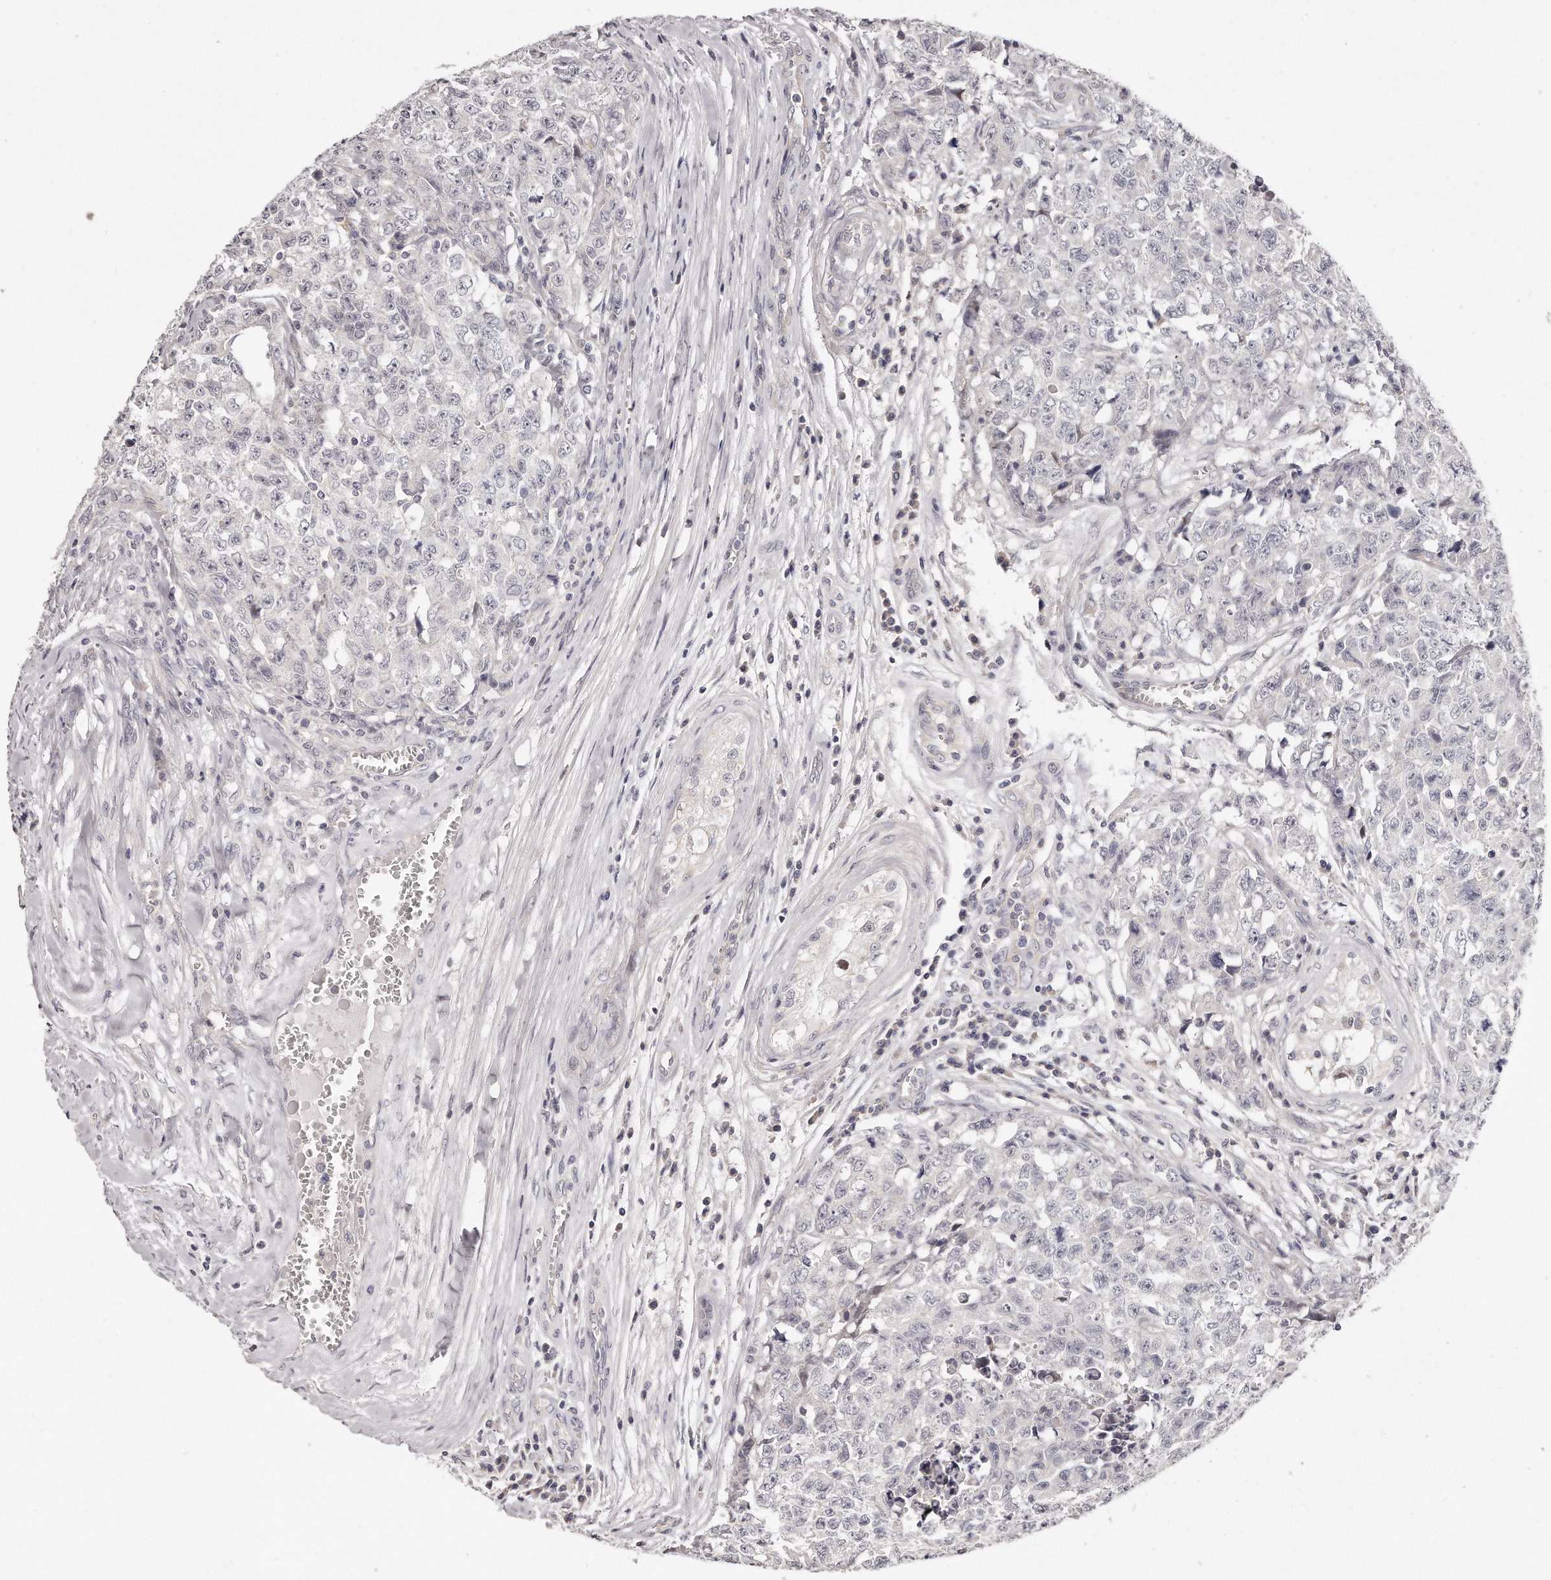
{"staining": {"intensity": "negative", "quantity": "none", "location": "none"}, "tissue": "testis cancer", "cell_type": "Tumor cells", "image_type": "cancer", "snomed": [{"axis": "morphology", "description": "Carcinoma, Embryonal, NOS"}, {"axis": "topography", "description": "Testis"}], "caption": "The histopathology image shows no staining of tumor cells in embryonal carcinoma (testis). (DAB (3,3'-diaminobenzidine) immunohistochemistry visualized using brightfield microscopy, high magnification).", "gene": "TTLL4", "patient": {"sex": "male", "age": 28}}